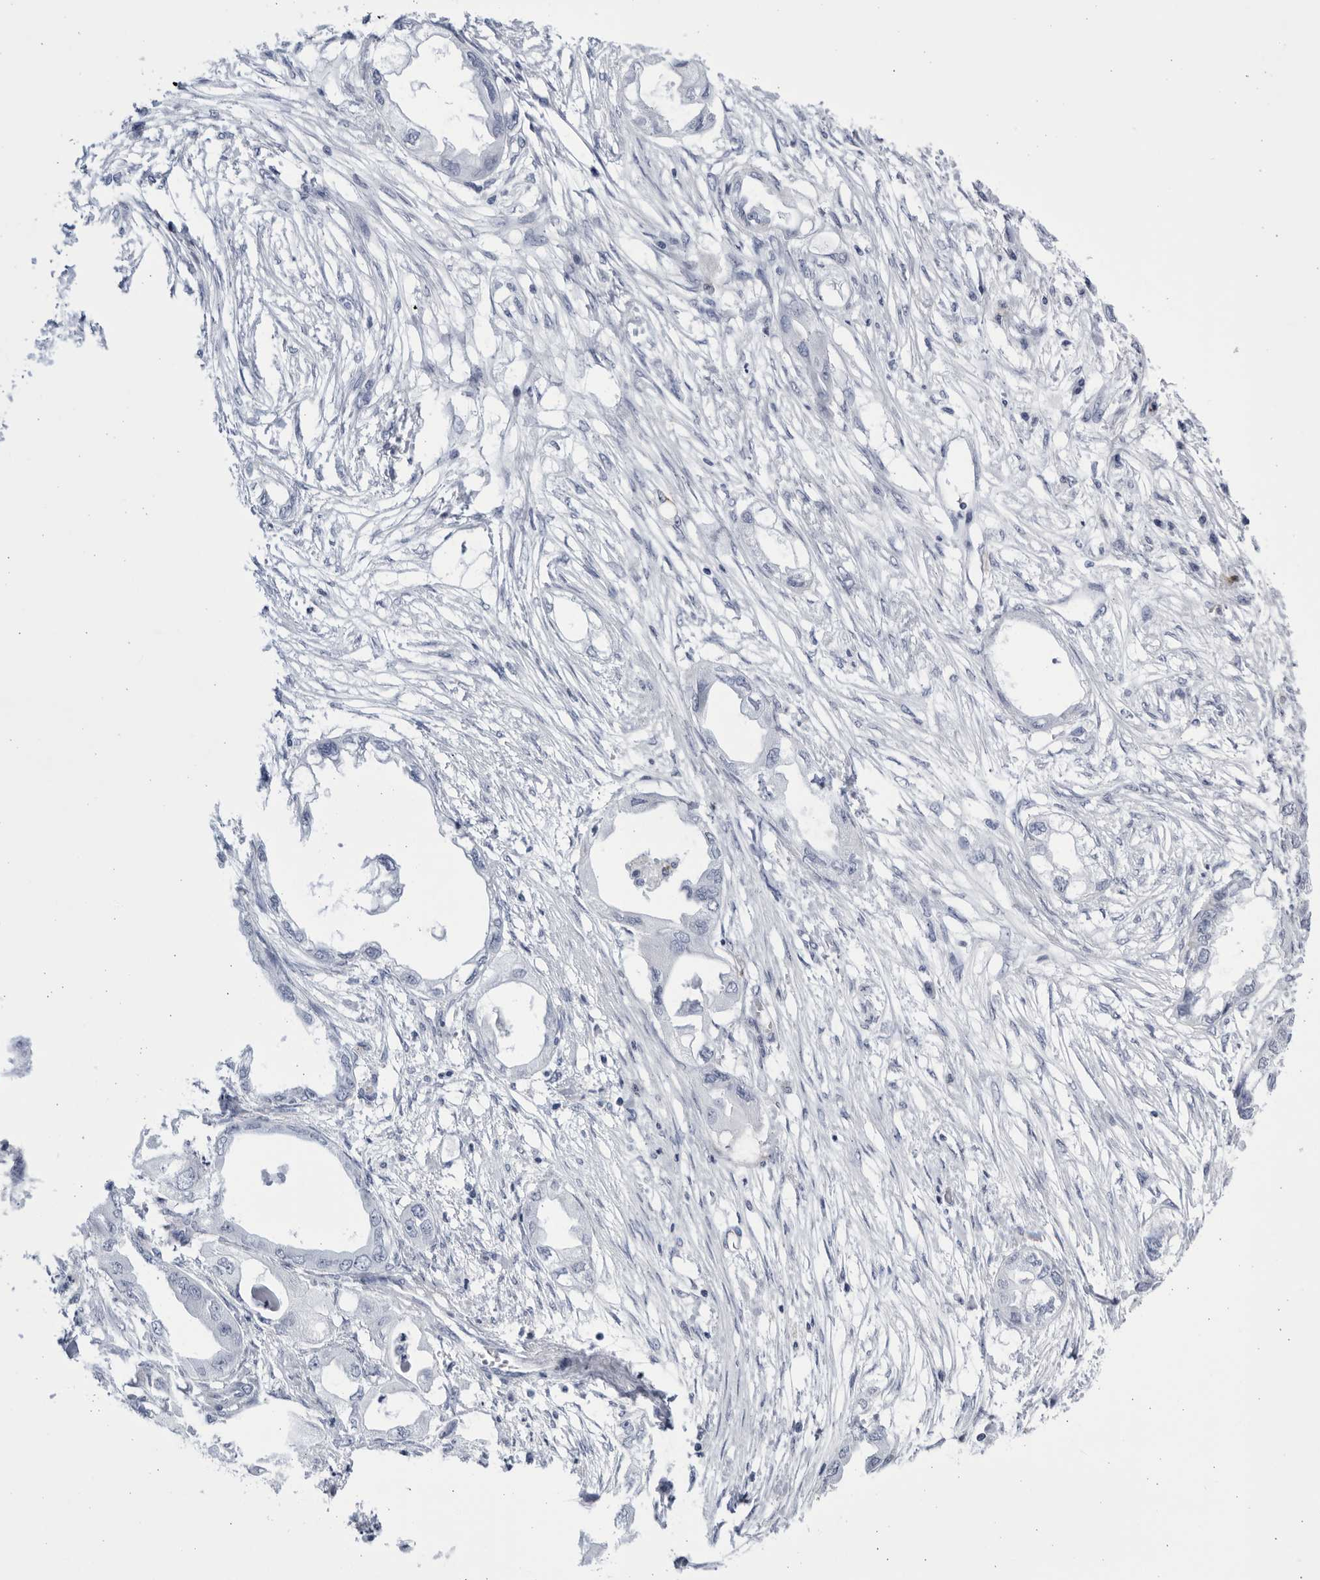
{"staining": {"intensity": "negative", "quantity": "none", "location": "none"}, "tissue": "endometrial cancer", "cell_type": "Tumor cells", "image_type": "cancer", "snomed": [{"axis": "morphology", "description": "Adenocarcinoma, NOS"}, {"axis": "morphology", "description": "Adenocarcinoma, metastatic, NOS"}, {"axis": "topography", "description": "Adipose tissue"}, {"axis": "topography", "description": "Endometrium"}], "caption": "An image of endometrial cancer stained for a protein demonstrates no brown staining in tumor cells.", "gene": "CCDC181", "patient": {"sex": "female", "age": 67}}